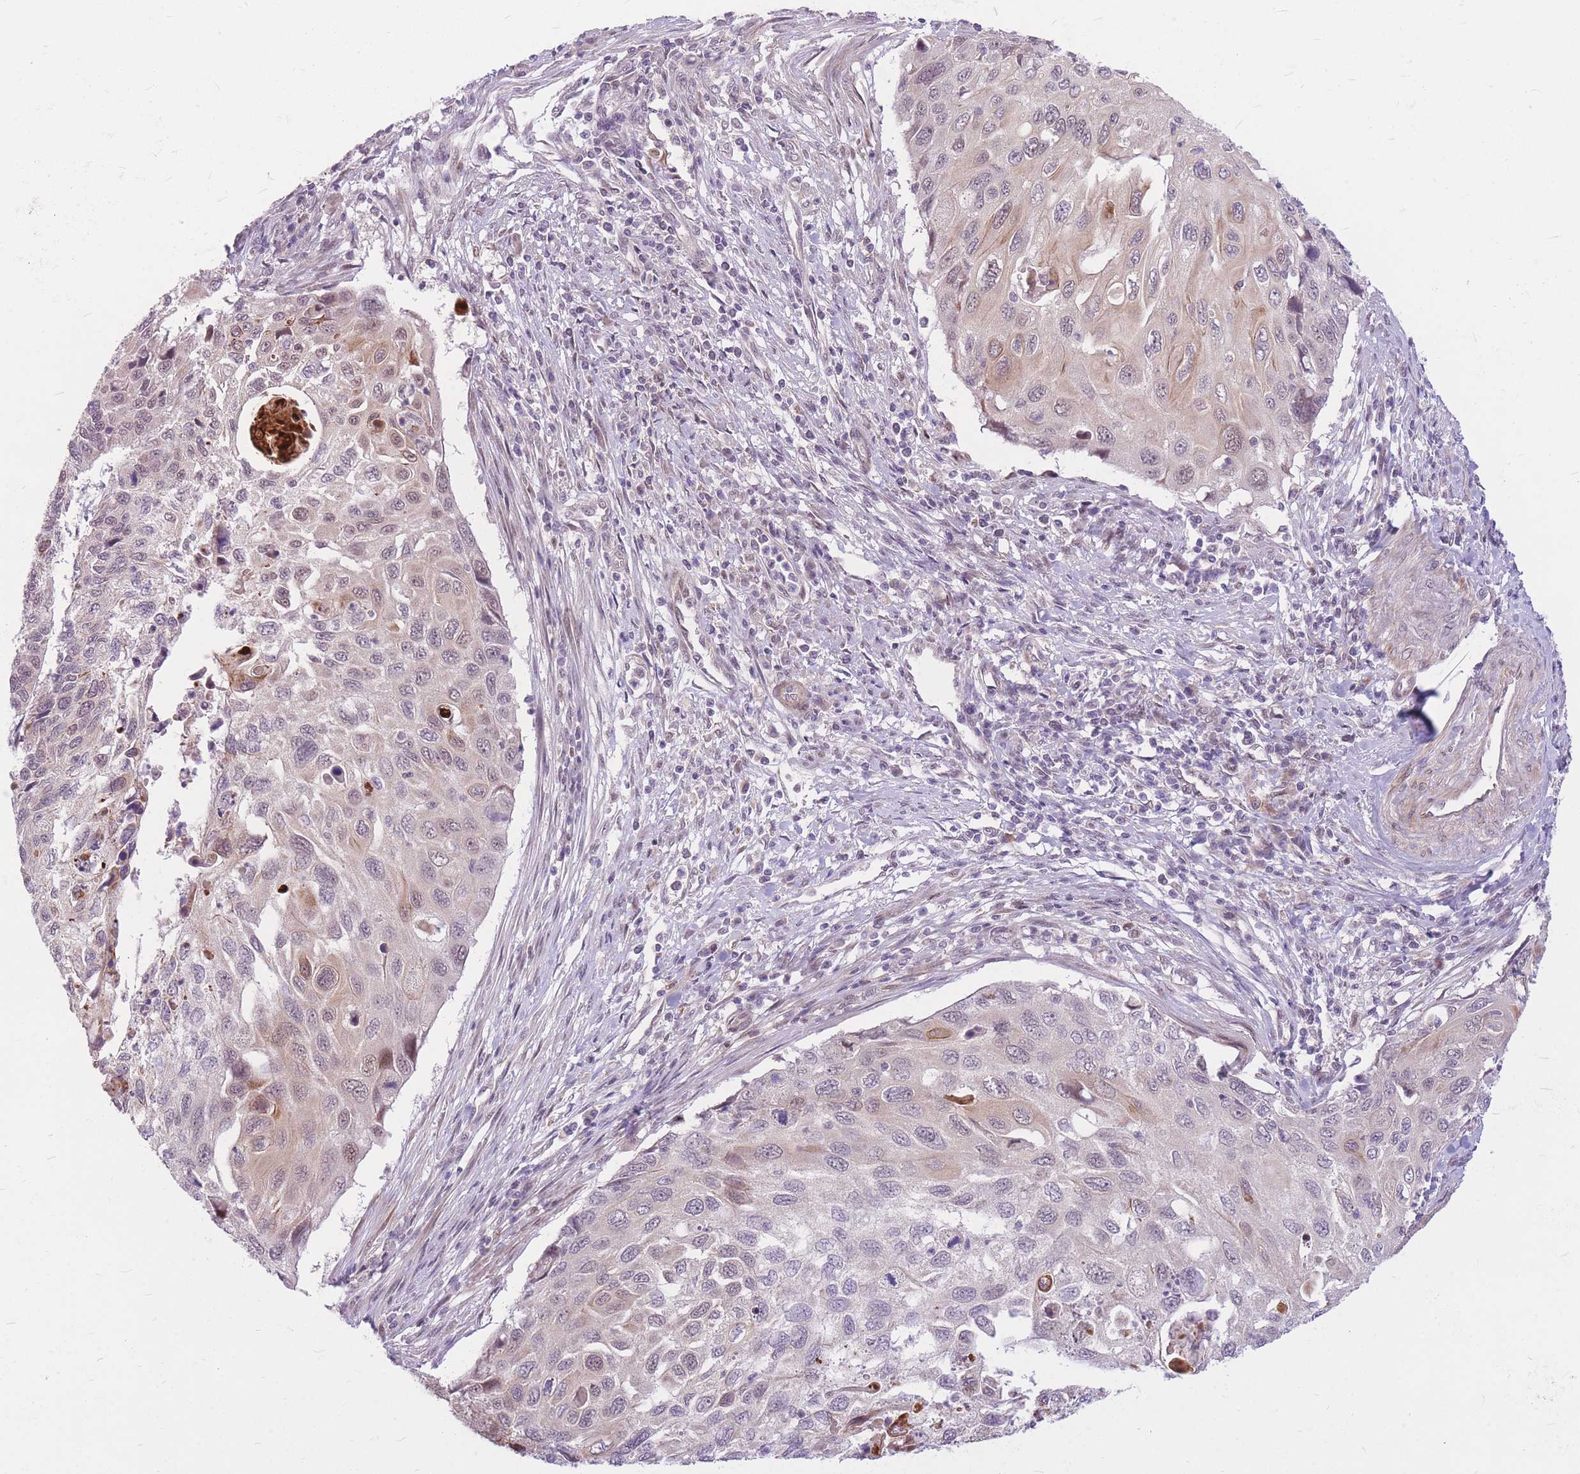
{"staining": {"intensity": "weak", "quantity": "<25%", "location": "cytoplasmic/membranous"}, "tissue": "cervical cancer", "cell_type": "Tumor cells", "image_type": "cancer", "snomed": [{"axis": "morphology", "description": "Squamous cell carcinoma, NOS"}, {"axis": "topography", "description": "Cervix"}], "caption": "High magnification brightfield microscopy of cervical squamous cell carcinoma stained with DAB (brown) and counterstained with hematoxylin (blue): tumor cells show no significant staining.", "gene": "ERCC2", "patient": {"sex": "female", "age": 70}}